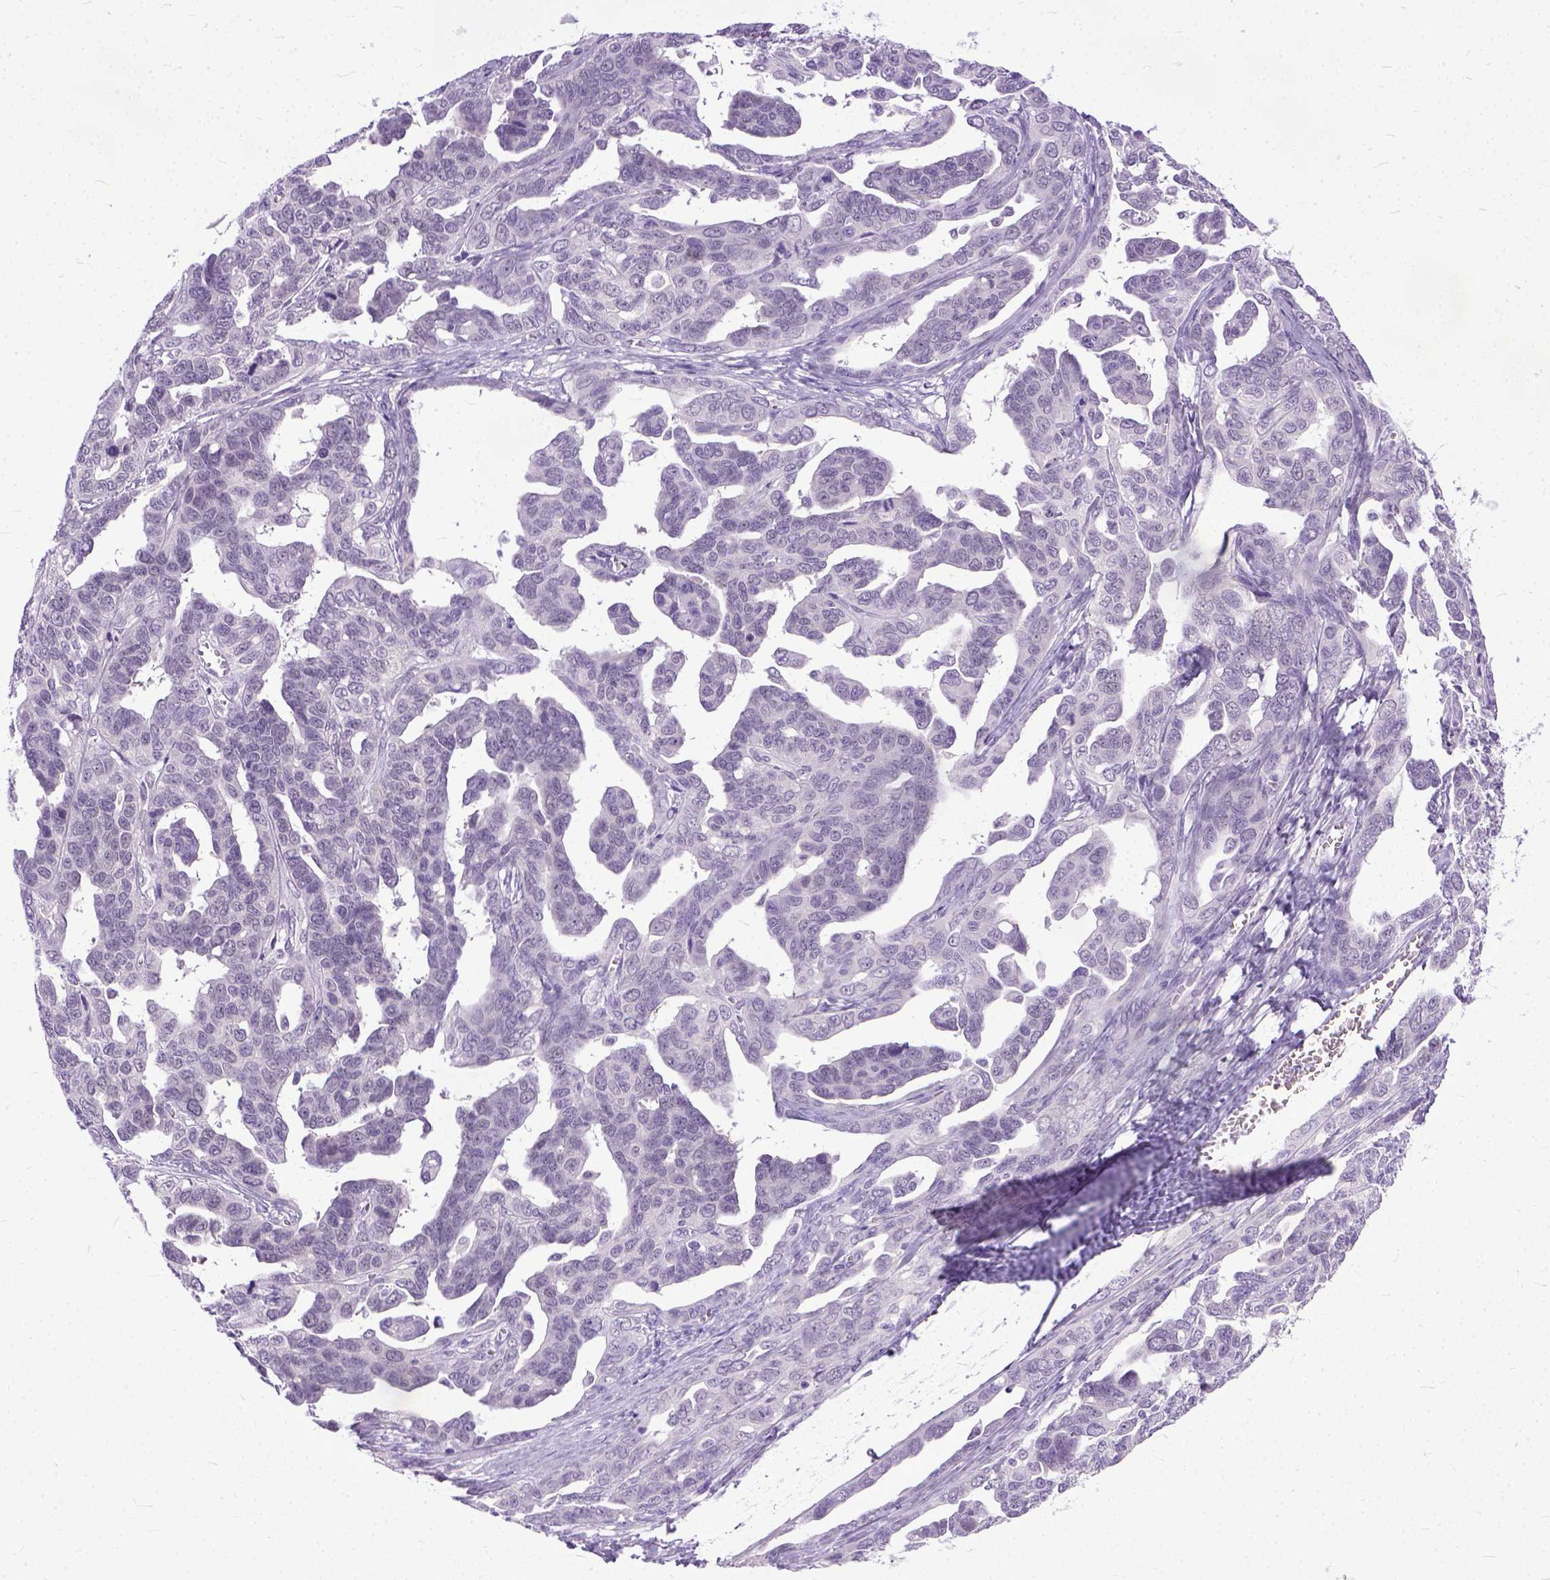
{"staining": {"intensity": "negative", "quantity": "none", "location": "none"}, "tissue": "ovarian cancer", "cell_type": "Tumor cells", "image_type": "cancer", "snomed": [{"axis": "morphology", "description": "Cystadenocarcinoma, serous, NOS"}, {"axis": "topography", "description": "Ovary"}], "caption": "DAB (3,3'-diaminobenzidine) immunohistochemical staining of human serous cystadenocarcinoma (ovarian) reveals no significant expression in tumor cells.", "gene": "TCEAL7", "patient": {"sex": "female", "age": 69}}